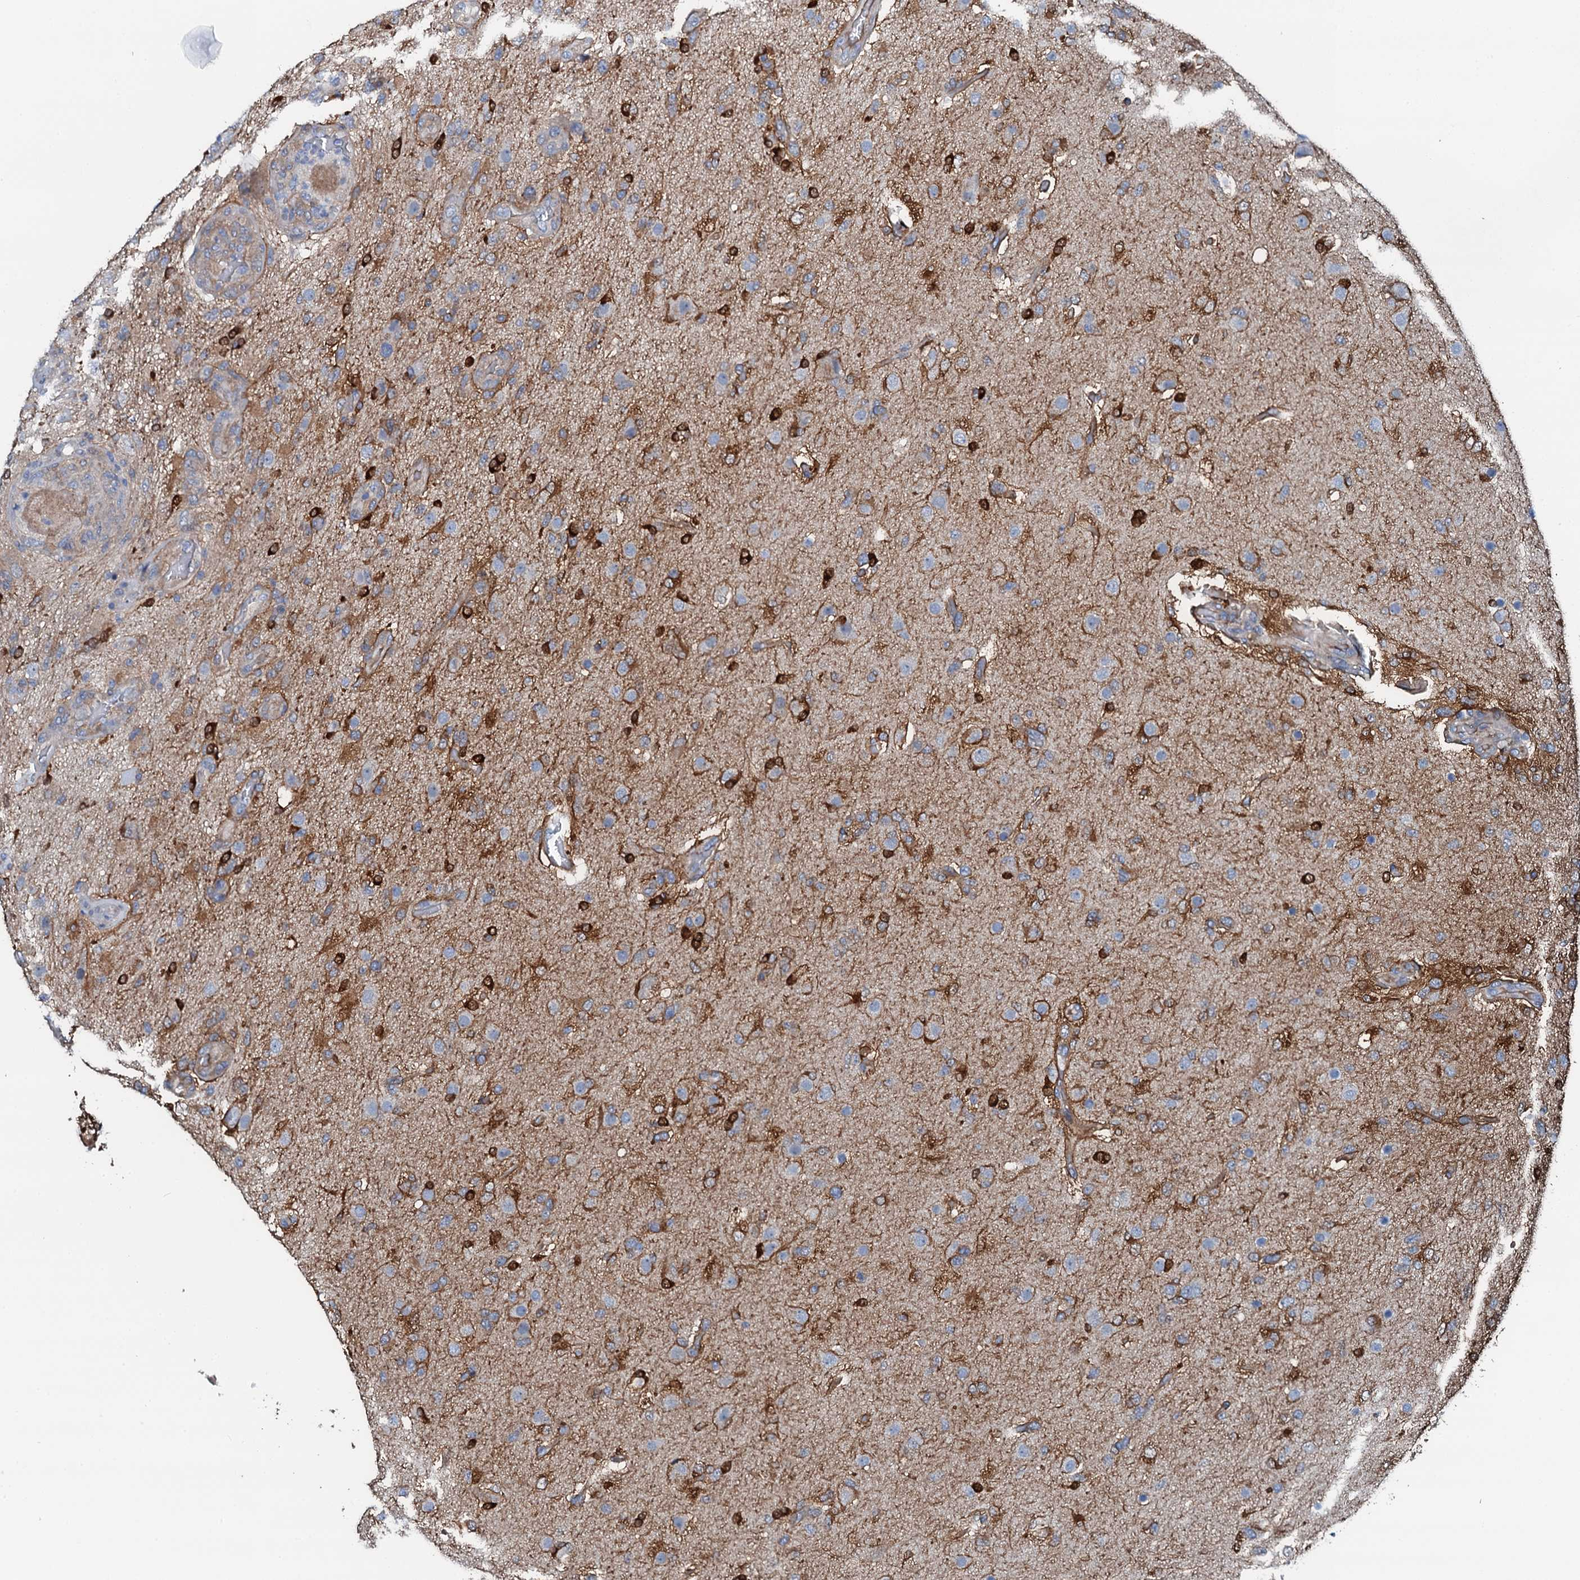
{"staining": {"intensity": "weak", "quantity": "<25%", "location": "cytoplasmic/membranous"}, "tissue": "glioma", "cell_type": "Tumor cells", "image_type": "cancer", "snomed": [{"axis": "morphology", "description": "Glioma, malignant, High grade"}, {"axis": "topography", "description": "Brain"}], "caption": "Malignant glioma (high-grade) was stained to show a protein in brown. There is no significant positivity in tumor cells.", "gene": "GFOD2", "patient": {"sex": "female", "age": 74}}